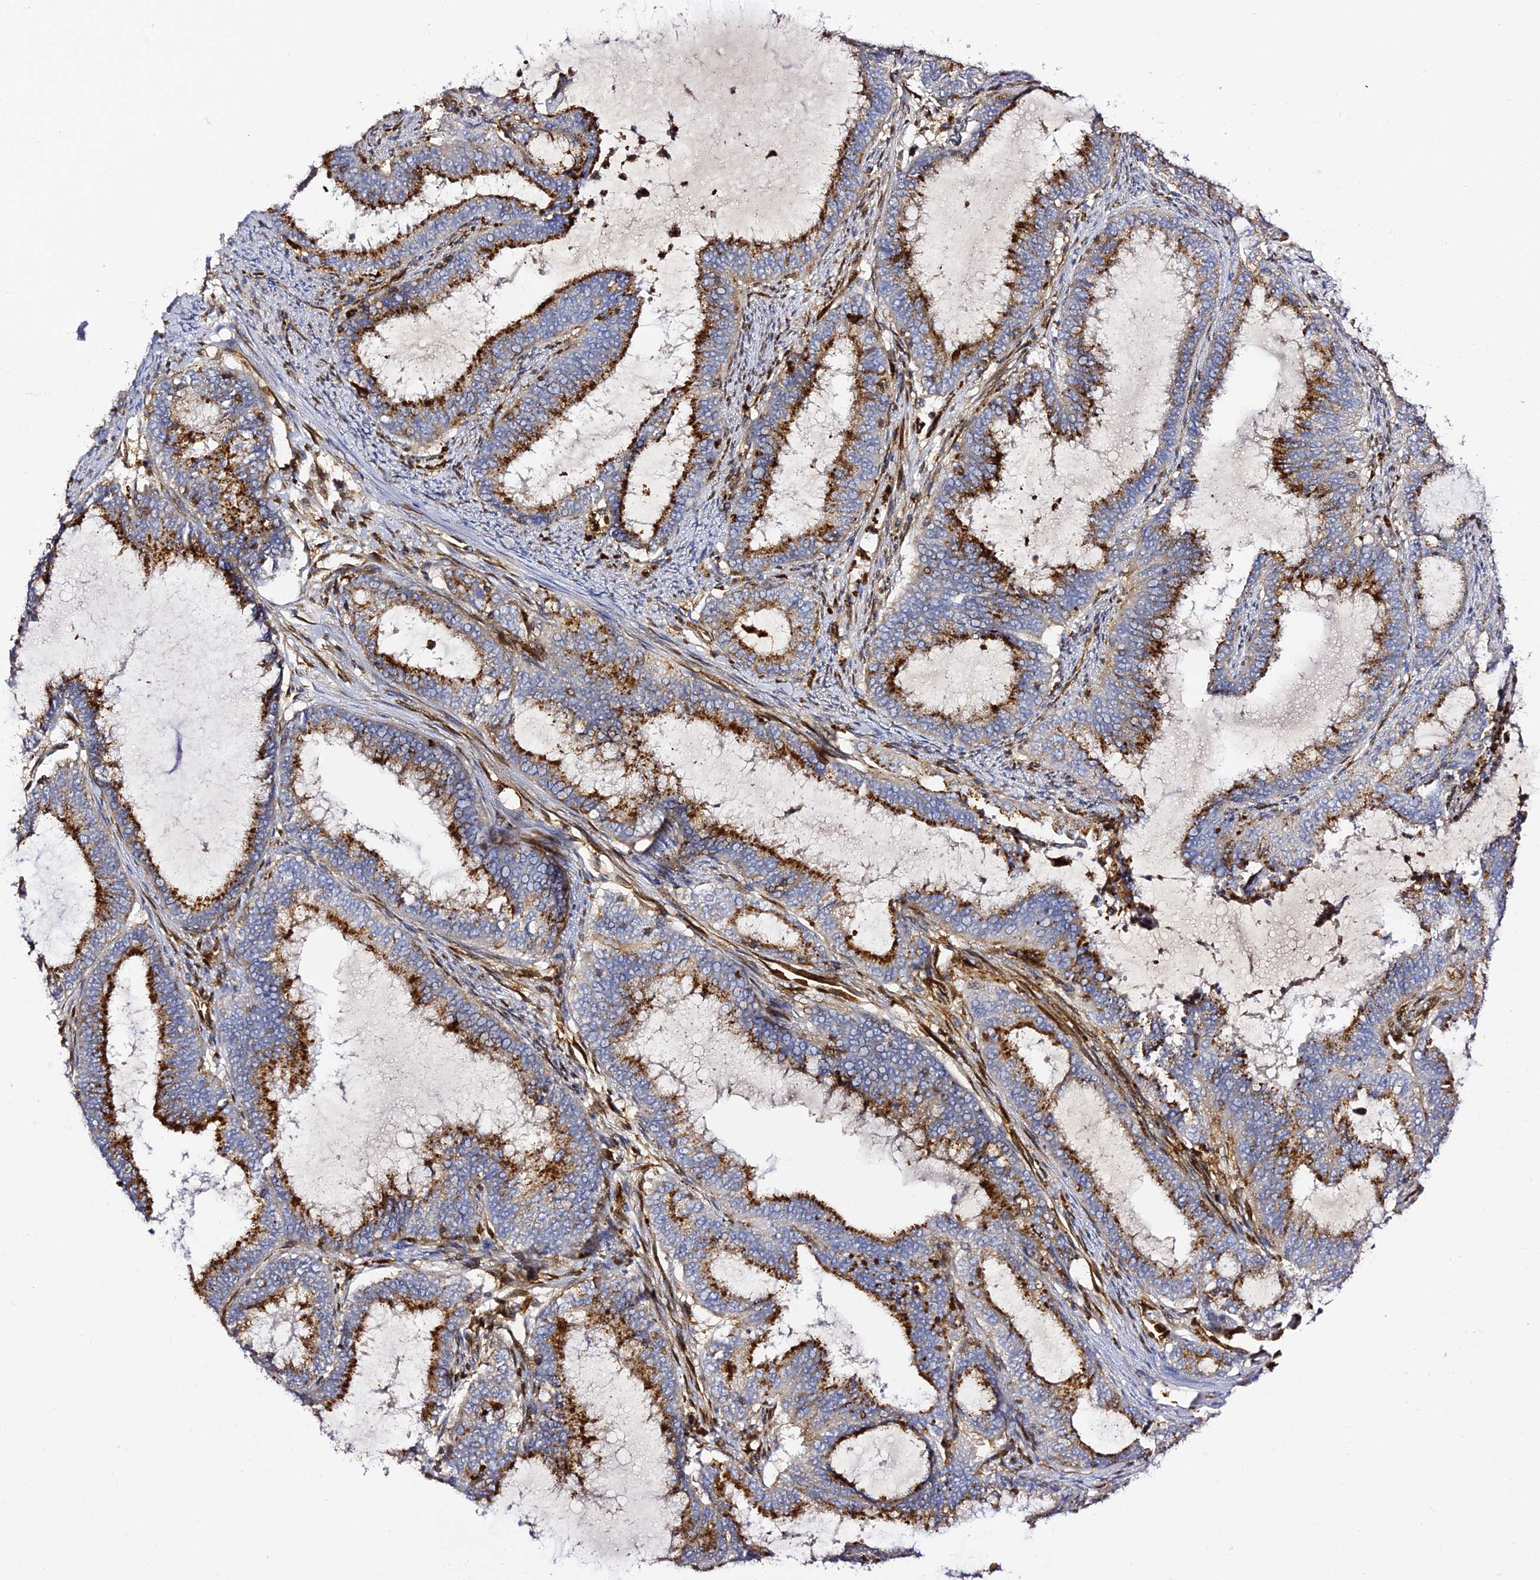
{"staining": {"intensity": "strong", "quantity": "25%-75%", "location": "cytoplasmic/membranous"}, "tissue": "endometrial cancer", "cell_type": "Tumor cells", "image_type": "cancer", "snomed": [{"axis": "morphology", "description": "Adenocarcinoma, NOS"}, {"axis": "topography", "description": "Endometrium"}], "caption": "Endometrial cancer (adenocarcinoma) stained for a protein (brown) reveals strong cytoplasmic/membranous positive expression in about 25%-75% of tumor cells.", "gene": "TRPV2", "patient": {"sex": "female", "age": 51}}